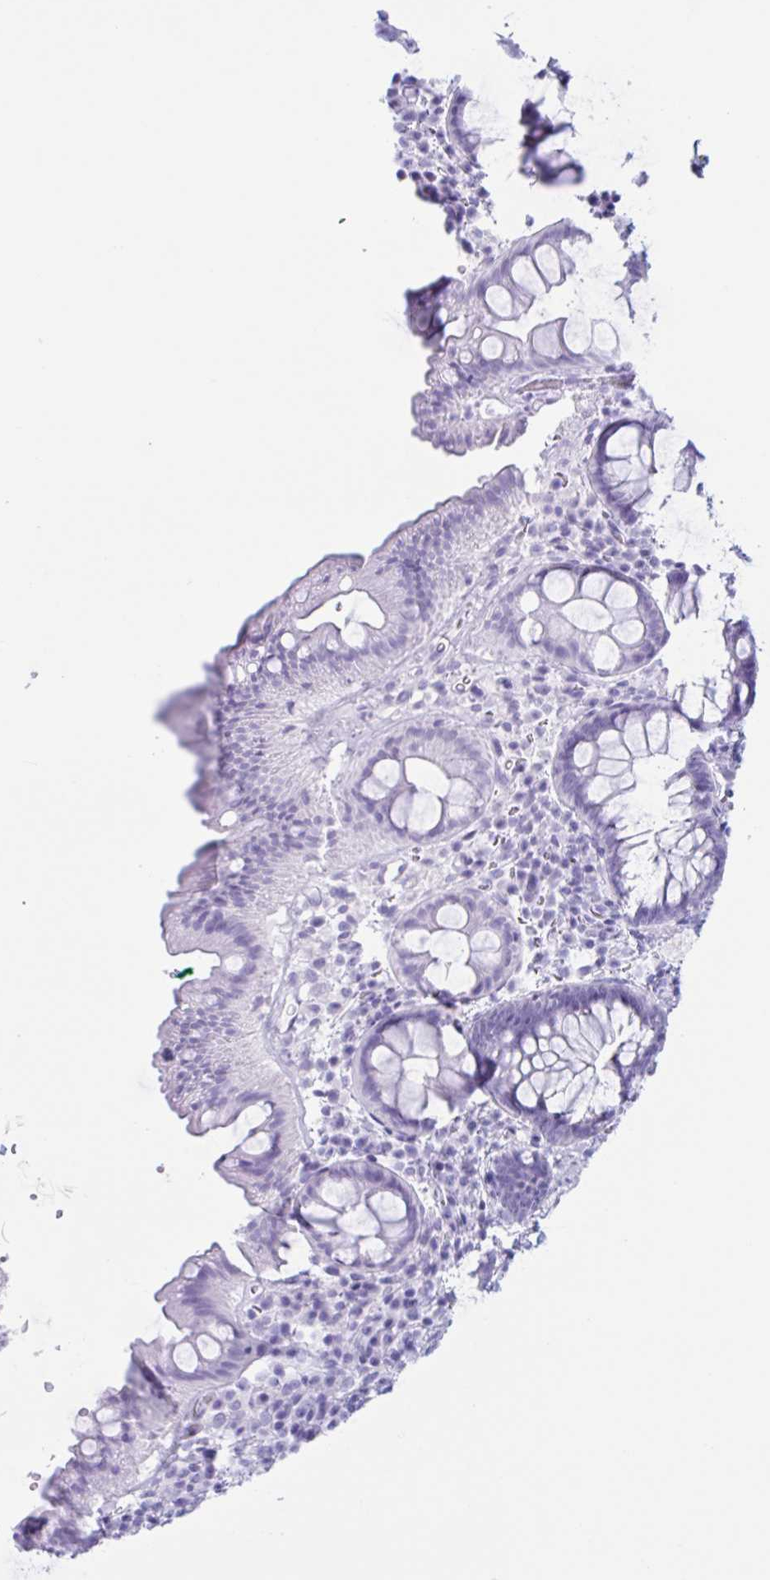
{"staining": {"intensity": "negative", "quantity": "none", "location": "none"}, "tissue": "rectum", "cell_type": "Glandular cells", "image_type": "normal", "snomed": [{"axis": "morphology", "description": "Normal tissue, NOS"}, {"axis": "topography", "description": "Rectum"}], "caption": "Immunohistochemical staining of unremarkable human rectum reveals no significant positivity in glandular cells.", "gene": "MRGPRG", "patient": {"sex": "female", "age": 69}}